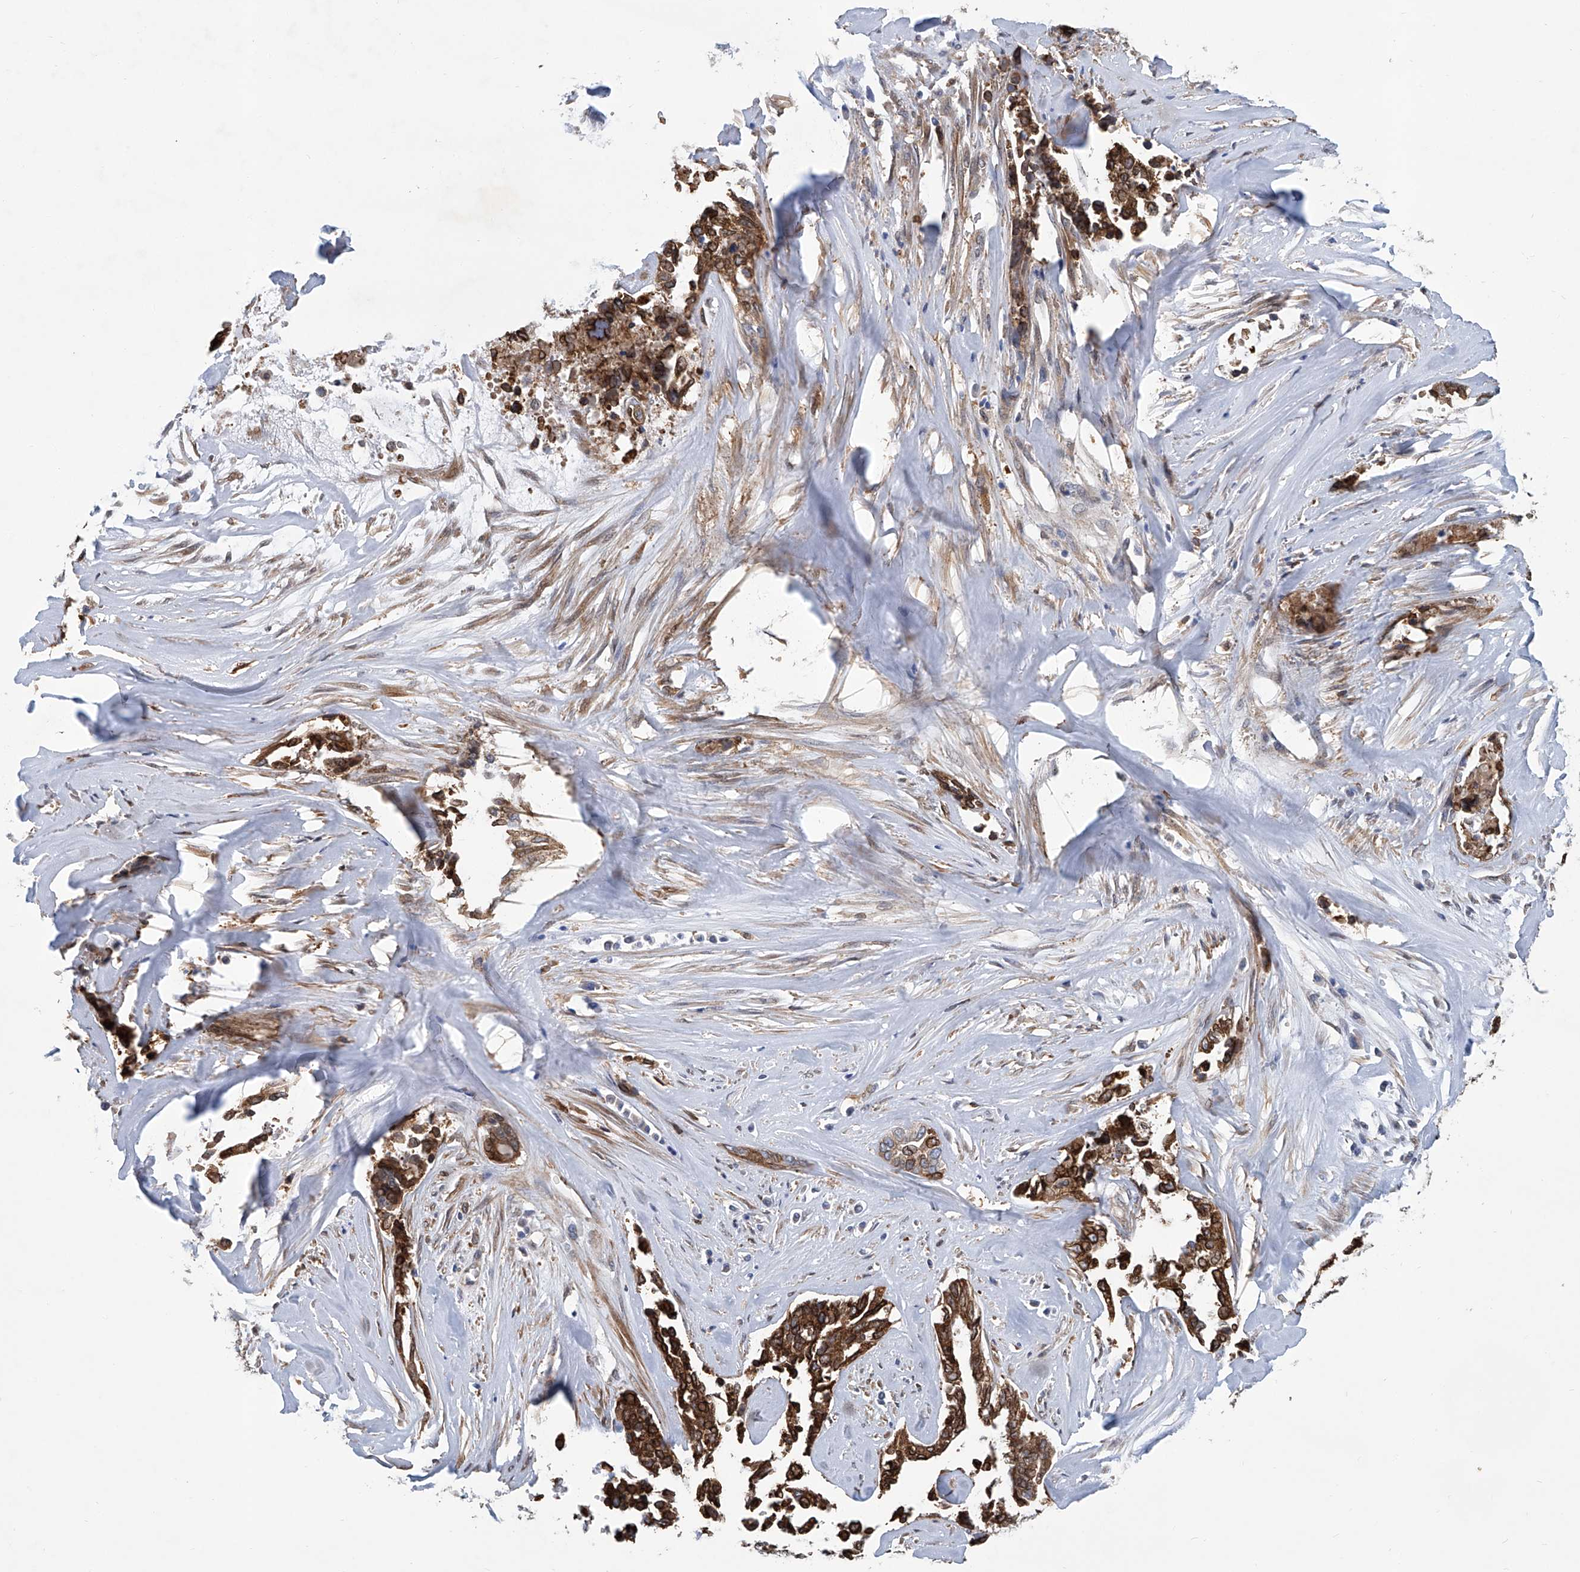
{"staining": {"intensity": "strong", "quantity": ">75%", "location": "cytoplasmic/membranous"}, "tissue": "ovarian cancer", "cell_type": "Tumor cells", "image_type": "cancer", "snomed": [{"axis": "morphology", "description": "Cystadenocarcinoma, serous, NOS"}, {"axis": "topography", "description": "Ovary"}], "caption": "This is an image of IHC staining of ovarian serous cystadenocarcinoma, which shows strong staining in the cytoplasmic/membranous of tumor cells.", "gene": "TNN", "patient": {"sex": "female", "age": 44}}